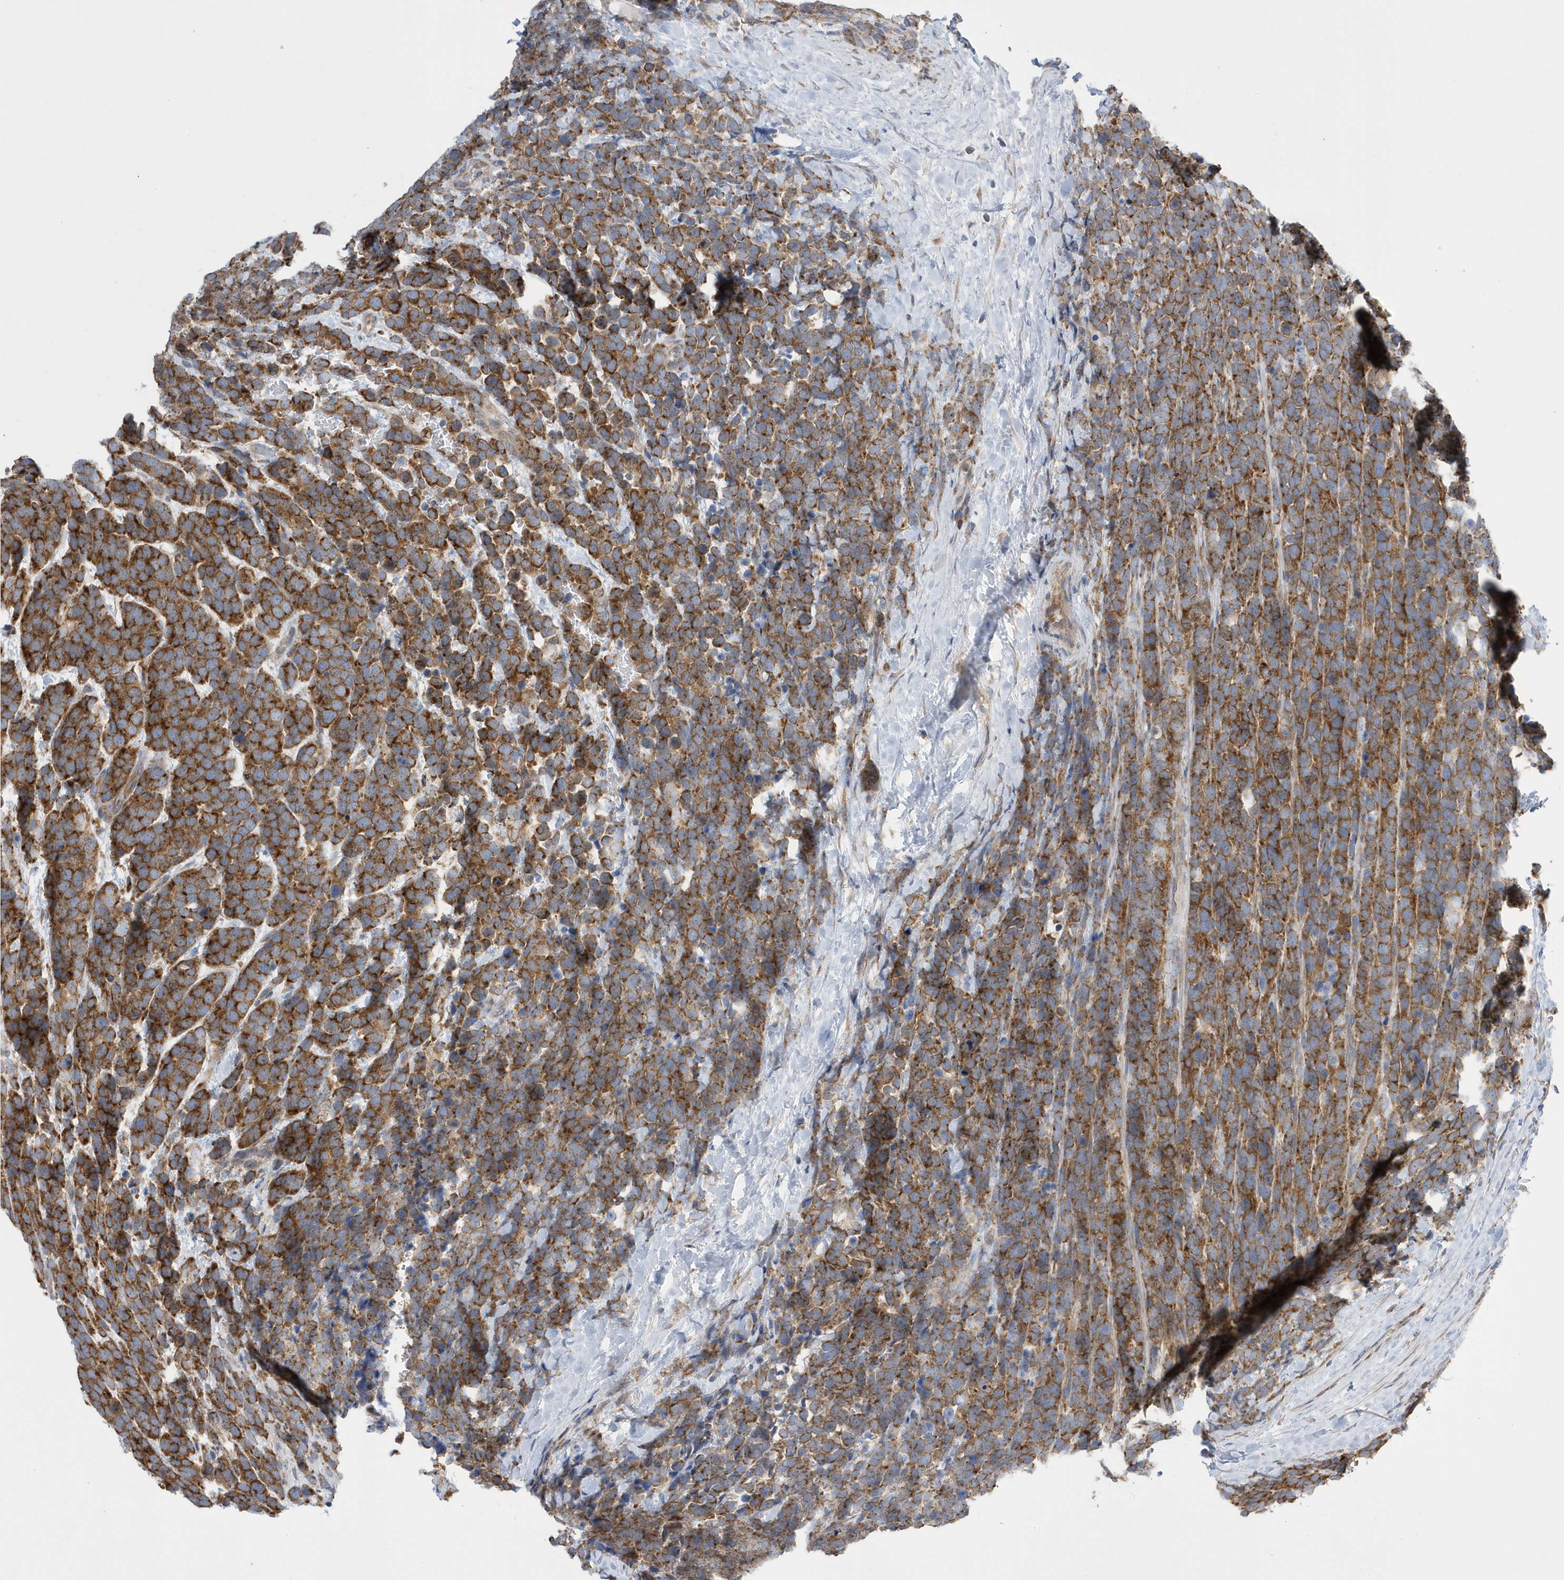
{"staining": {"intensity": "strong", "quantity": ">75%", "location": "cytoplasmic/membranous"}, "tissue": "urothelial cancer", "cell_type": "Tumor cells", "image_type": "cancer", "snomed": [{"axis": "morphology", "description": "Urothelial carcinoma, High grade"}, {"axis": "topography", "description": "Urinary bladder"}], "caption": "An IHC micrograph of neoplastic tissue is shown. Protein staining in brown labels strong cytoplasmic/membranous positivity in high-grade urothelial carcinoma within tumor cells.", "gene": "SPATA5", "patient": {"sex": "female", "age": 82}}